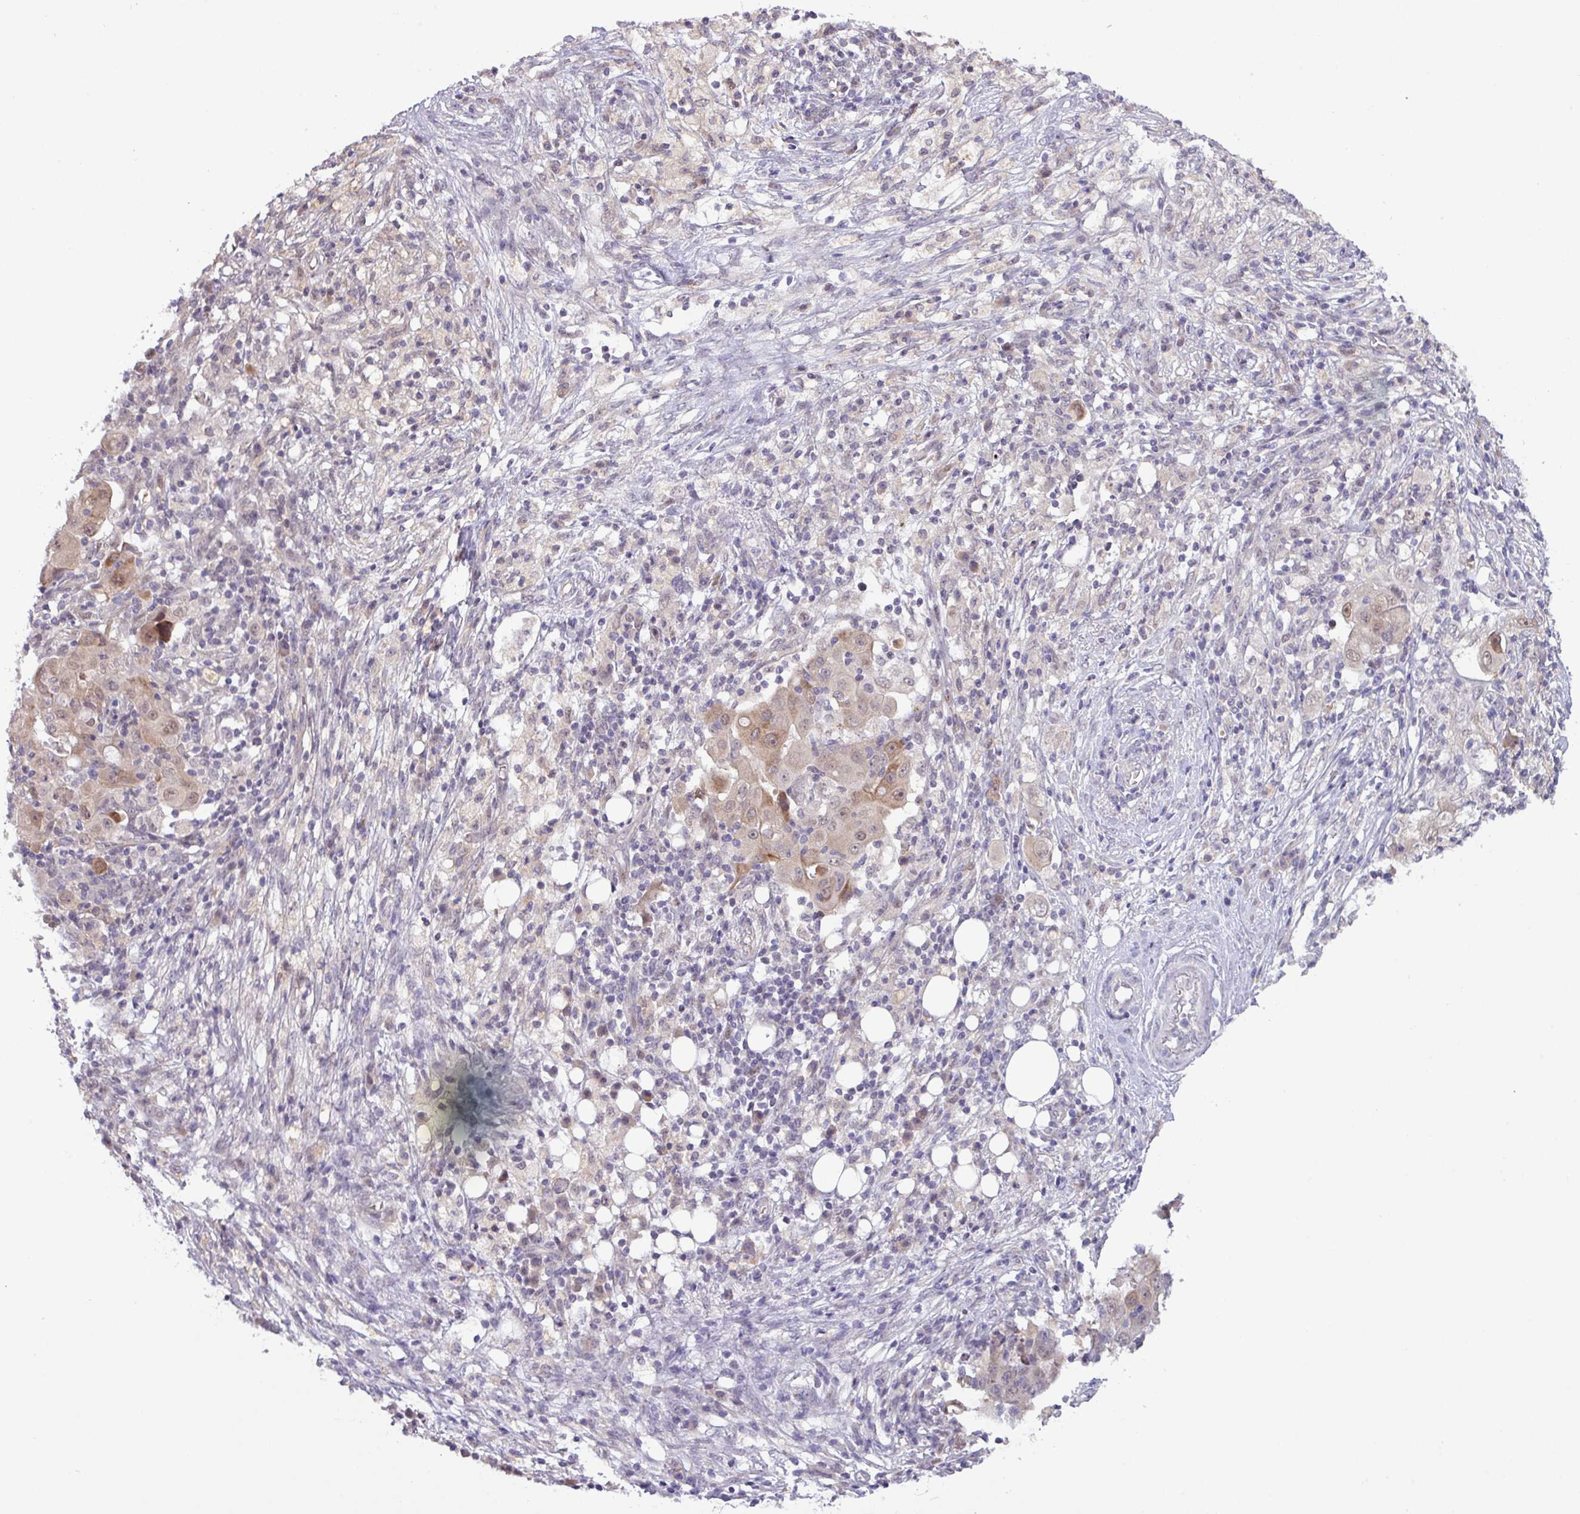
{"staining": {"intensity": "weak", "quantity": "<25%", "location": "cytoplasmic/membranous,nuclear"}, "tissue": "ovarian cancer", "cell_type": "Tumor cells", "image_type": "cancer", "snomed": [{"axis": "morphology", "description": "Carcinoma, endometroid"}, {"axis": "topography", "description": "Ovary"}], "caption": "Human ovarian cancer (endometroid carcinoma) stained for a protein using IHC reveals no expression in tumor cells.", "gene": "RIPPLY1", "patient": {"sex": "female", "age": 42}}